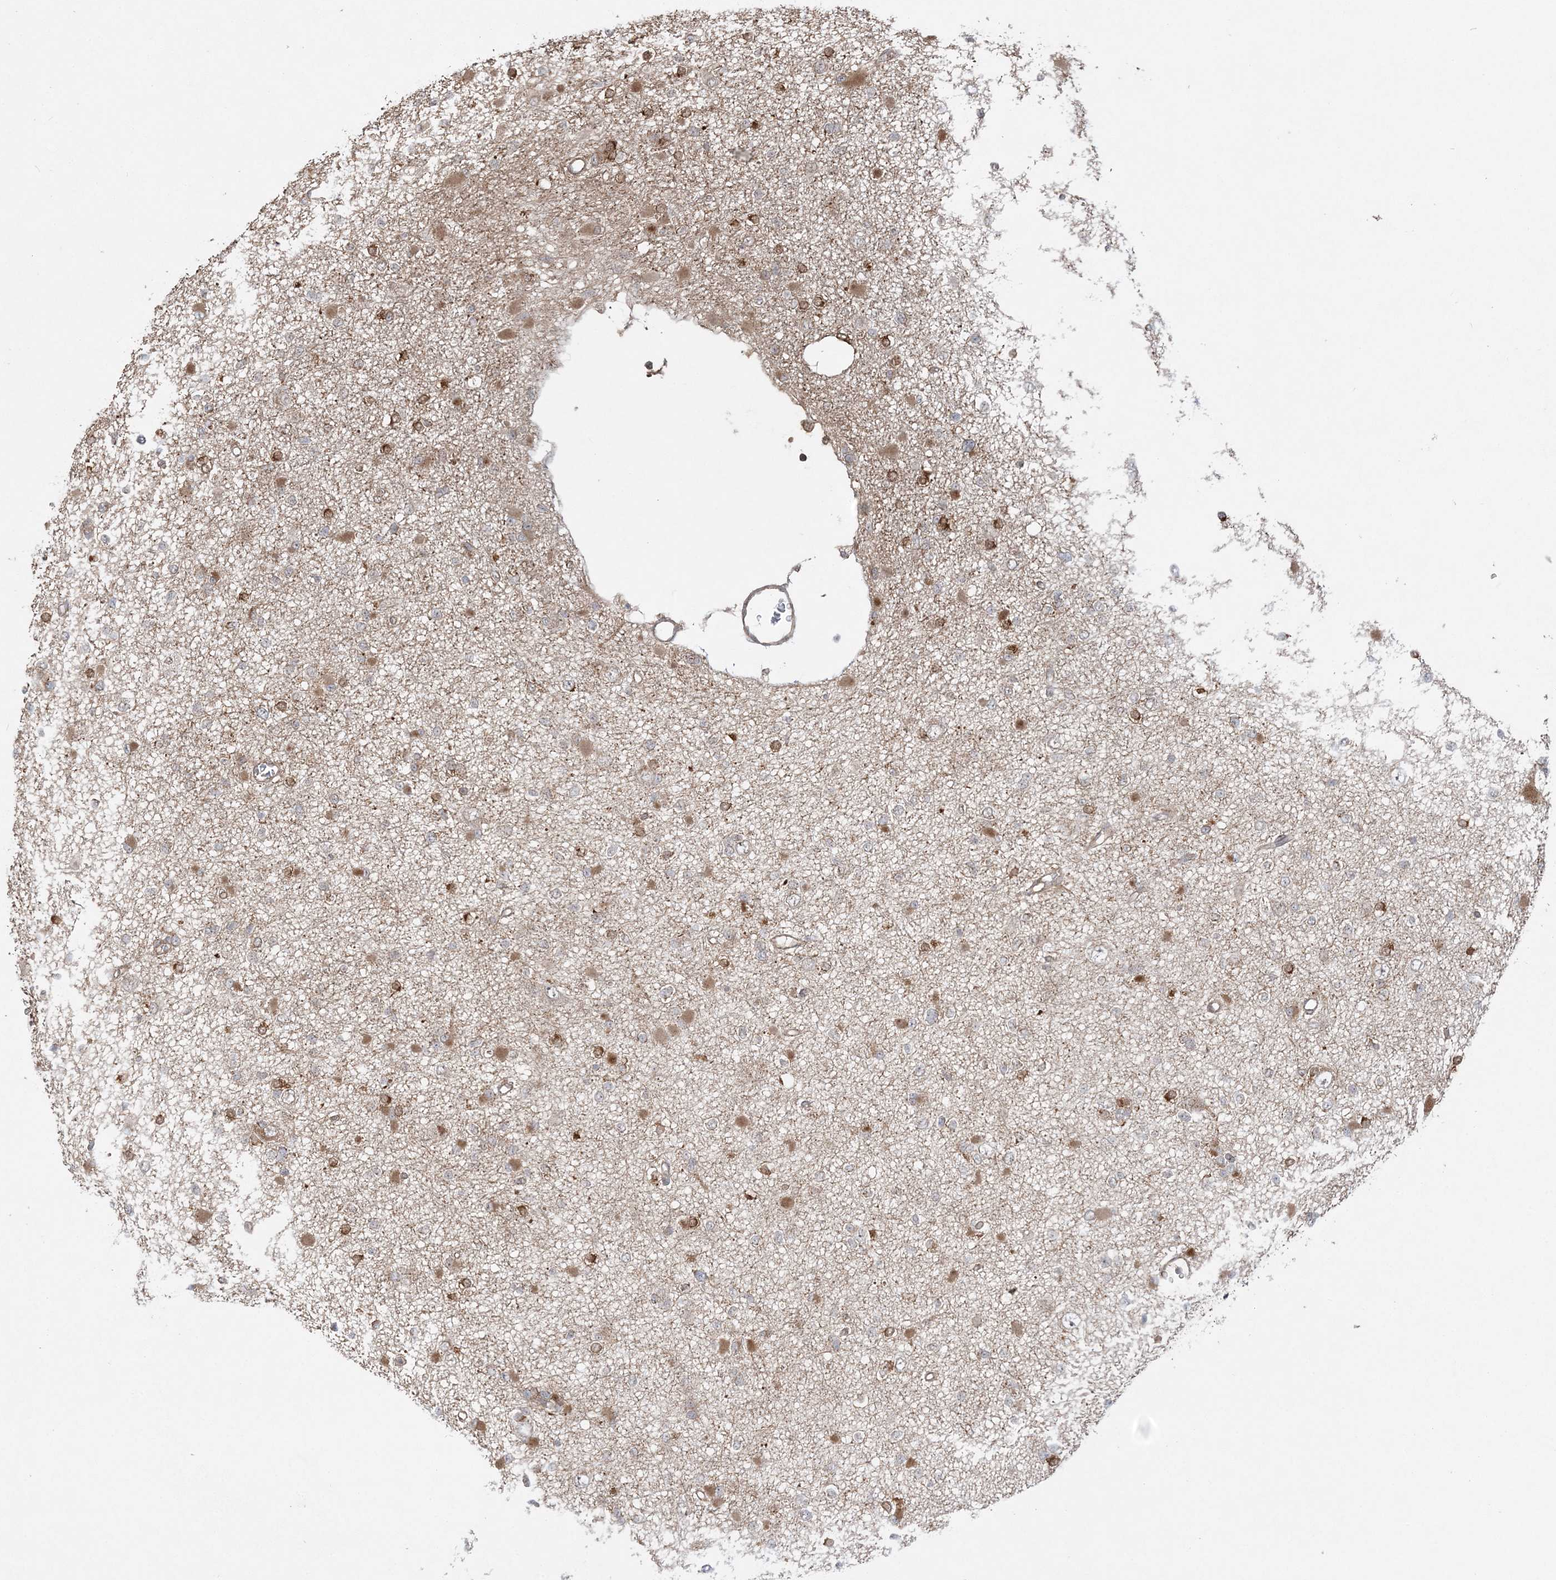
{"staining": {"intensity": "moderate", "quantity": ">75%", "location": "cytoplasmic/membranous"}, "tissue": "glioma", "cell_type": "Tumor cells", "image_type": "cancer", "snomed": [{"axis": "morphology", "description": "Glioma, malignant, Low grade"}, {"axis": "topography", "description": "Brain"}], "caption": "Immunohistochemistry (IHC) image of neoplastic tissue: malignant glioma (low-grade) stained using immunohistochemistry shows medium levels of moderate protein expression localized specifically in the cytoplasmic/membranous of tumor cells, appearing as a cytoplasmic/membranous brown color.", "gene": "SCLT1", "patient": {"sex": "female", "age": 22}}